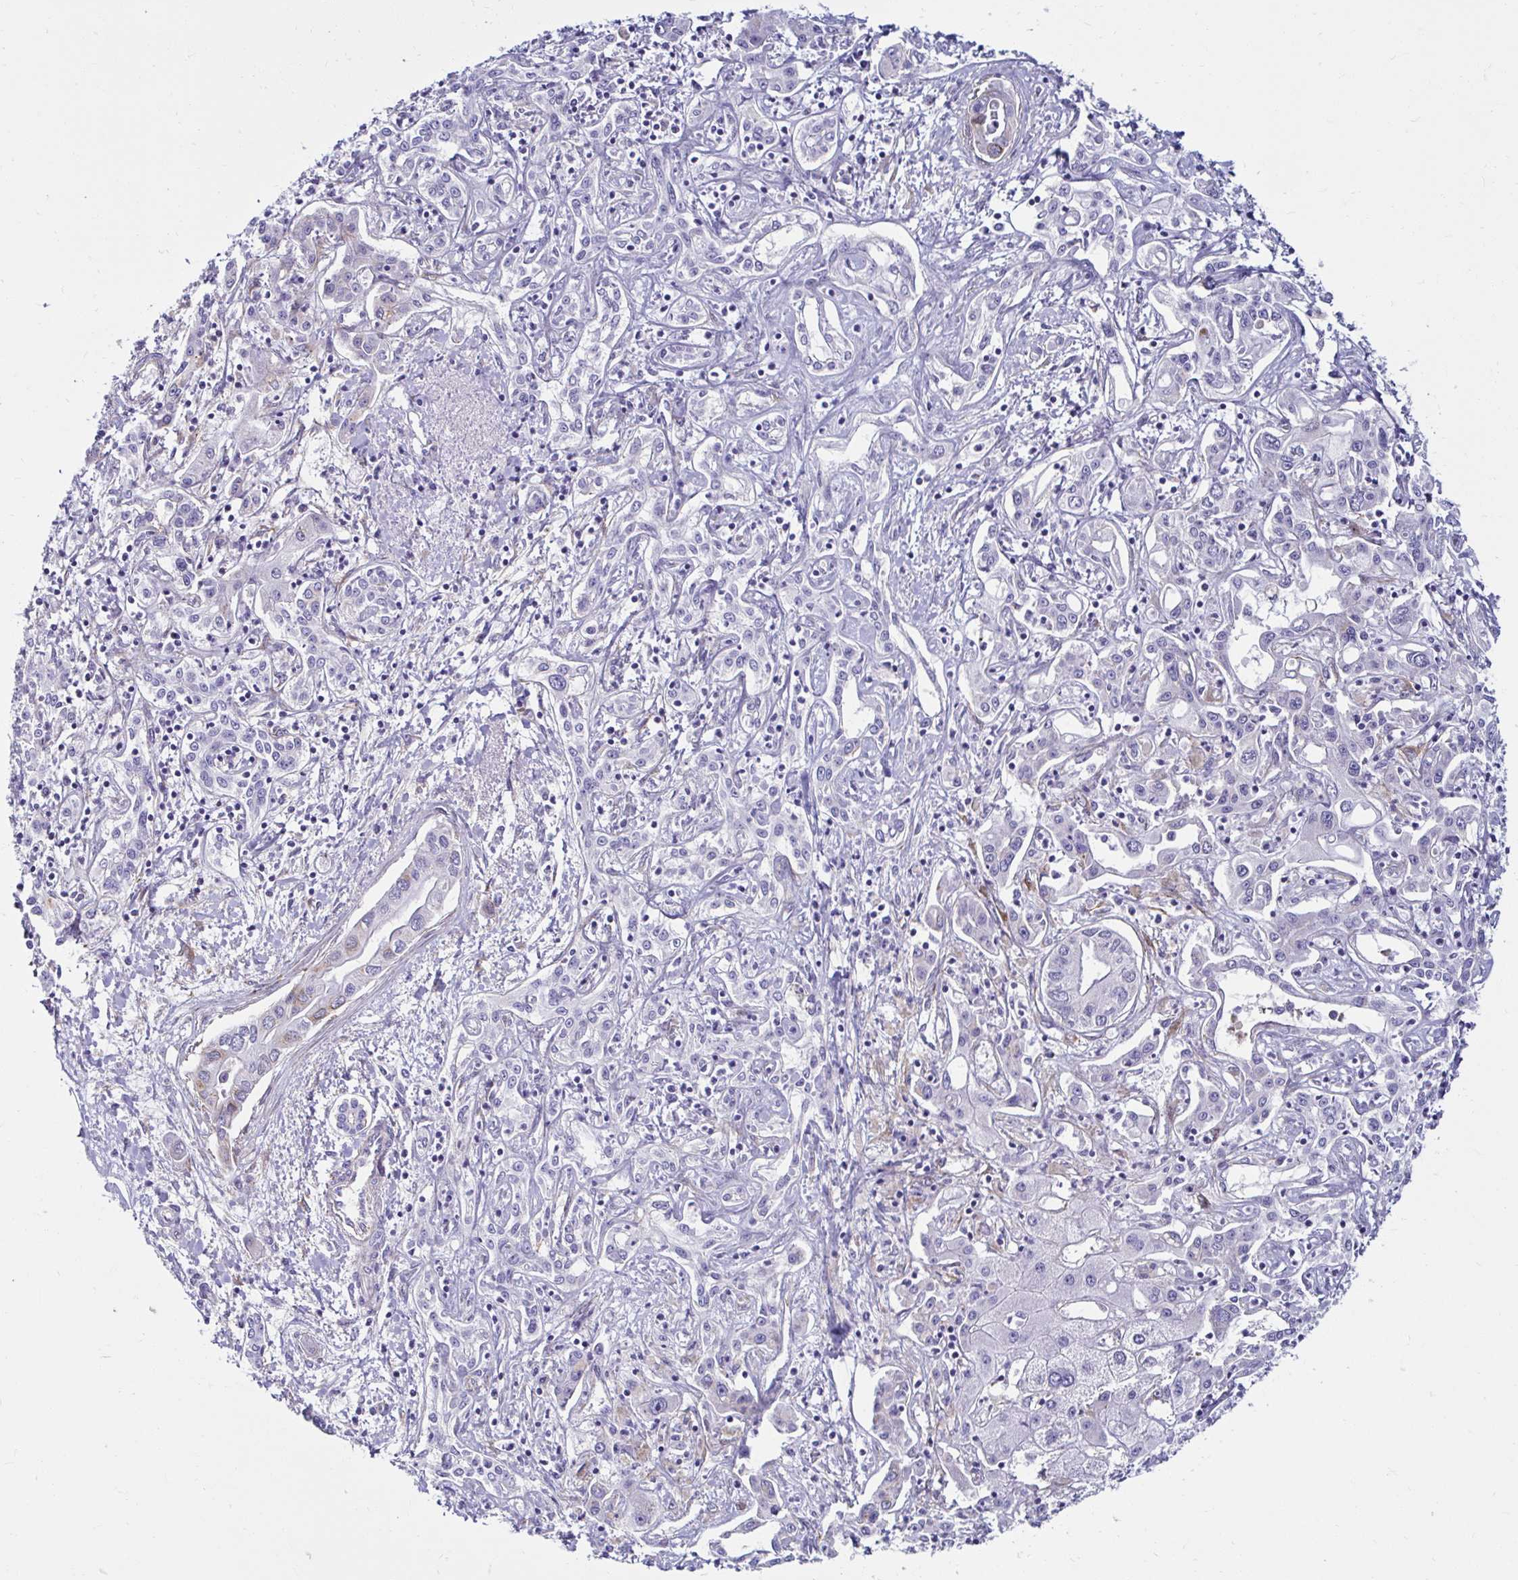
{"staining": {"intensity": "negative", "quantity": "none", "location": "none"}, "tissue": "liver cancer", "cell_type": "Tumor cells", "image_type": "cancer", "snomed": [{"axis": "morphology", "description": "Cholangiocarcinoma"}, {"axis": "topography", "description": "Liver"}], "caption": "The immunohistochemistry micrograph has no significant positivity in tumor cells of liver cancer (cholangiocarcinoma) tissue.", "gene": "ANKRD62", "patient": {"sex": "female", "age": 64}}